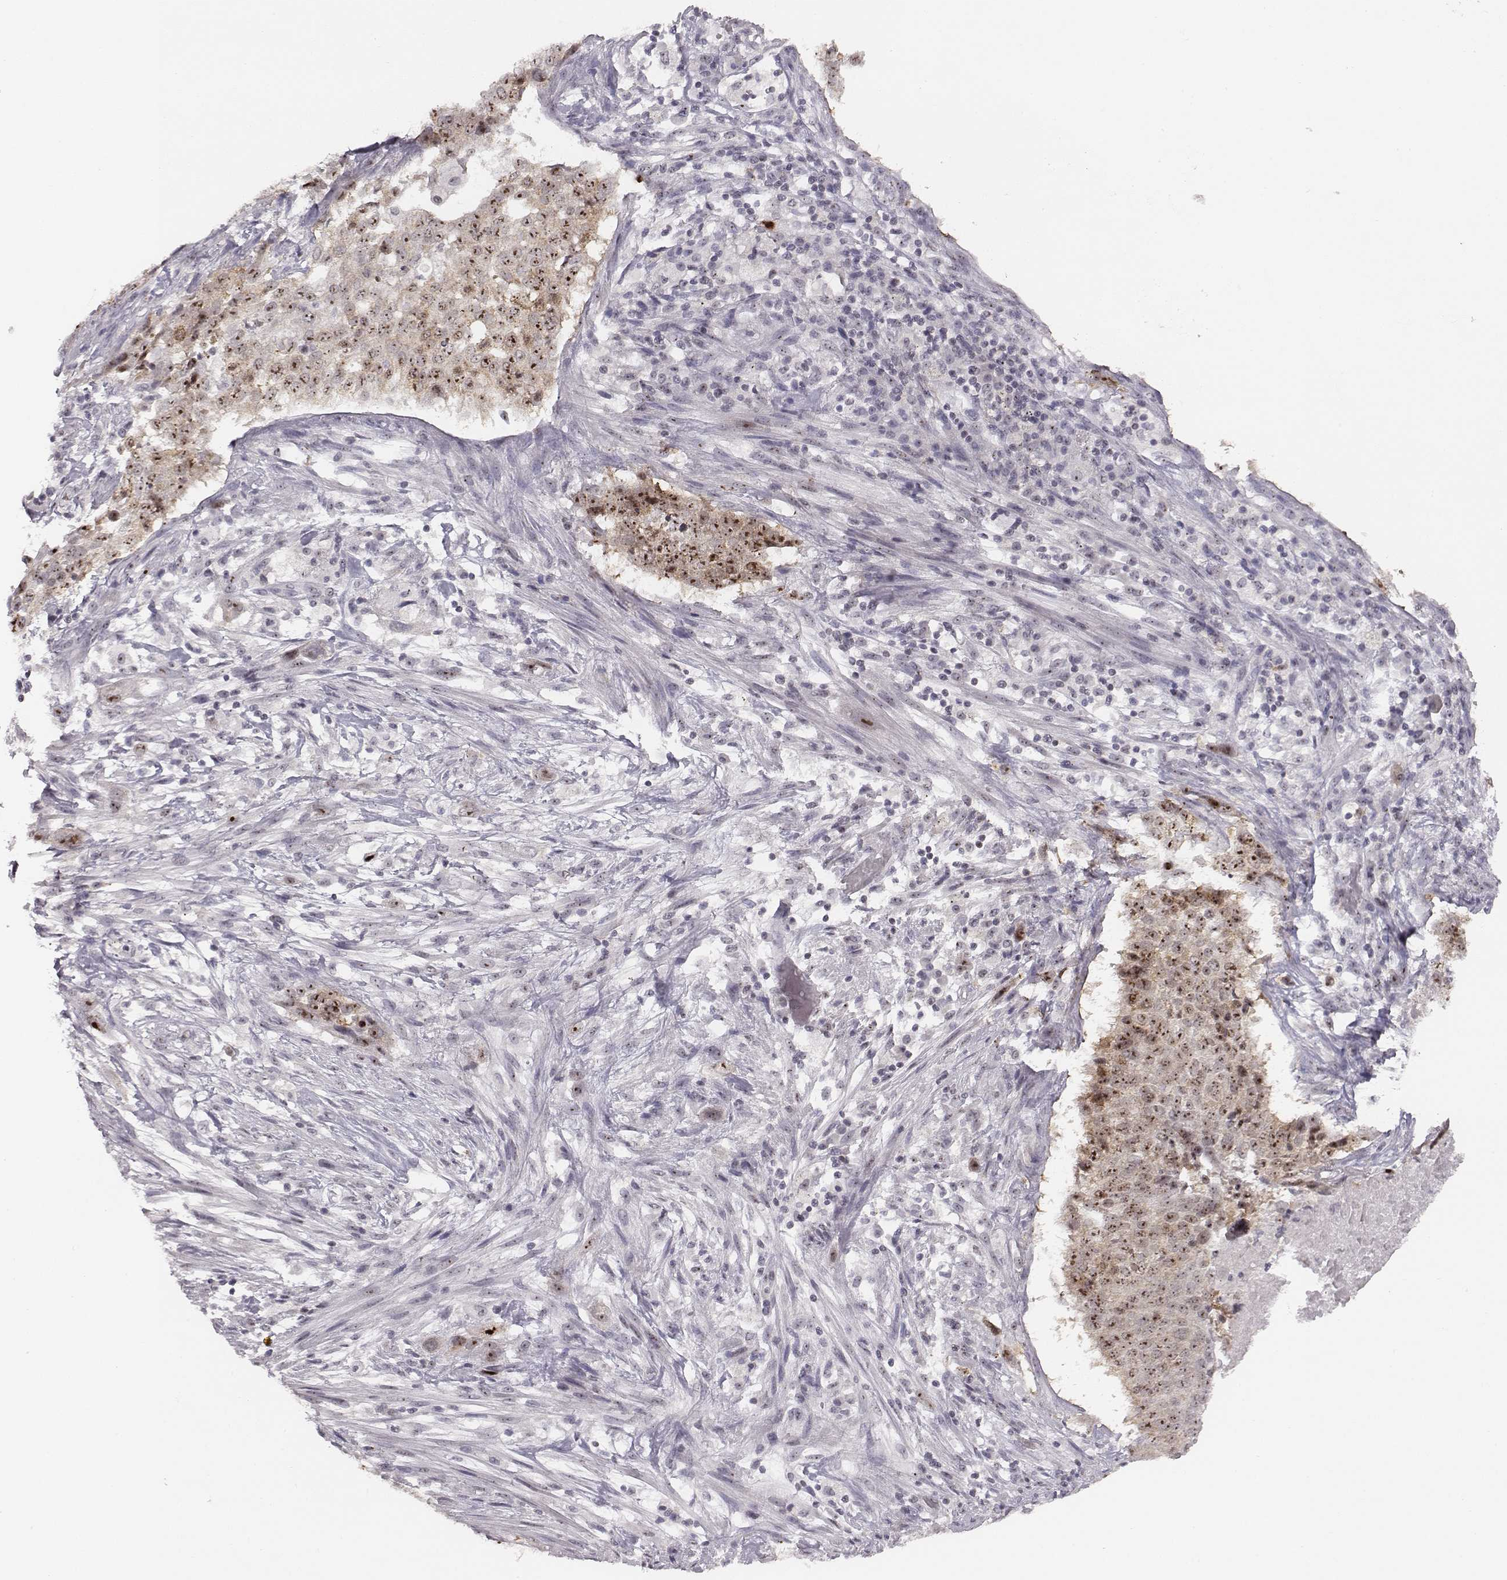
{"staining": {"intensity": "strong", "quantity": ">75%", "location": "nuclear"}, "tissue": "lung cancer", "cell_type": "Tumor cells", "image_type": "cancer", "snomed": [{"axis": "morphology", "description": "Normal tissue, NOS"}, {"axis": "morphology", "description": "Squamous cell carcinoma, NOS"}, {"axis": "topography", "description": "Bronchus"}, {"axis": "topography", "description": "Lung"}], "caption": "A high-resolution micrograph shows immunohistochemistry (IHC) staining of squamous cell carcinoma (lung), which reveals strong nuclear expression in about >75% of tumor cells.", "gene": "NIFK", "patient": {"sex": "male", "age": 64}}